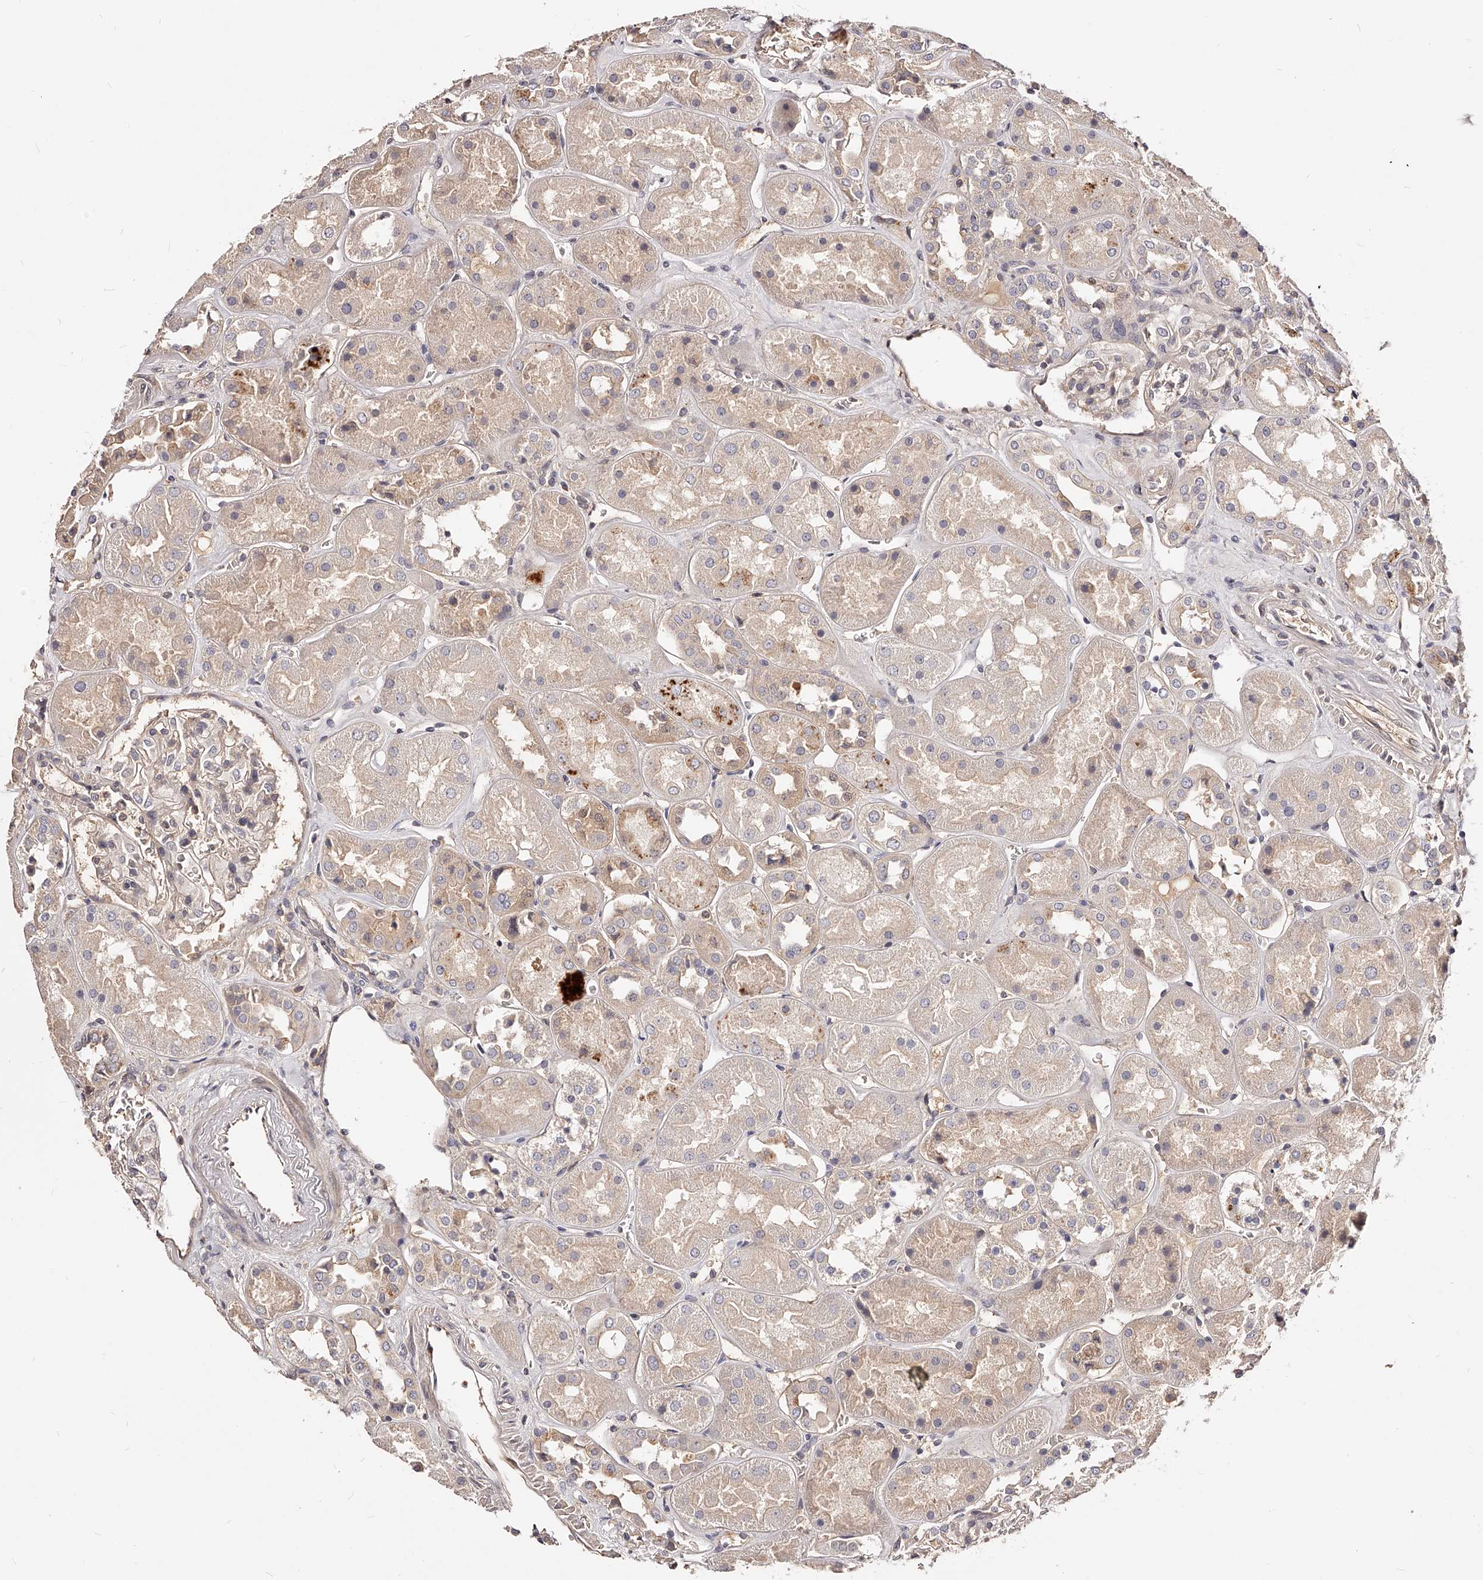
{"staining": {"intensity": "weak", "quantity": "<25%", "location": "cytoplasmic/membranous"}, "tissue": "kidney", "cell_type": "Cells in glomeruli", "image_type": "normal", "snomed": [{"axis": "morphology", "description": "Normal tissue, NOS"}, {"axis": "topography", "description": "Kidney"}], "caption": "Micrograph shows no protein staining in cells in glomeruli of normal kidney. (DAB (3,3'-diaminobenzidine) IHC, high magnification).", "gene": "PHACTR1", "patient": {"sex": "male", "age": 70}}